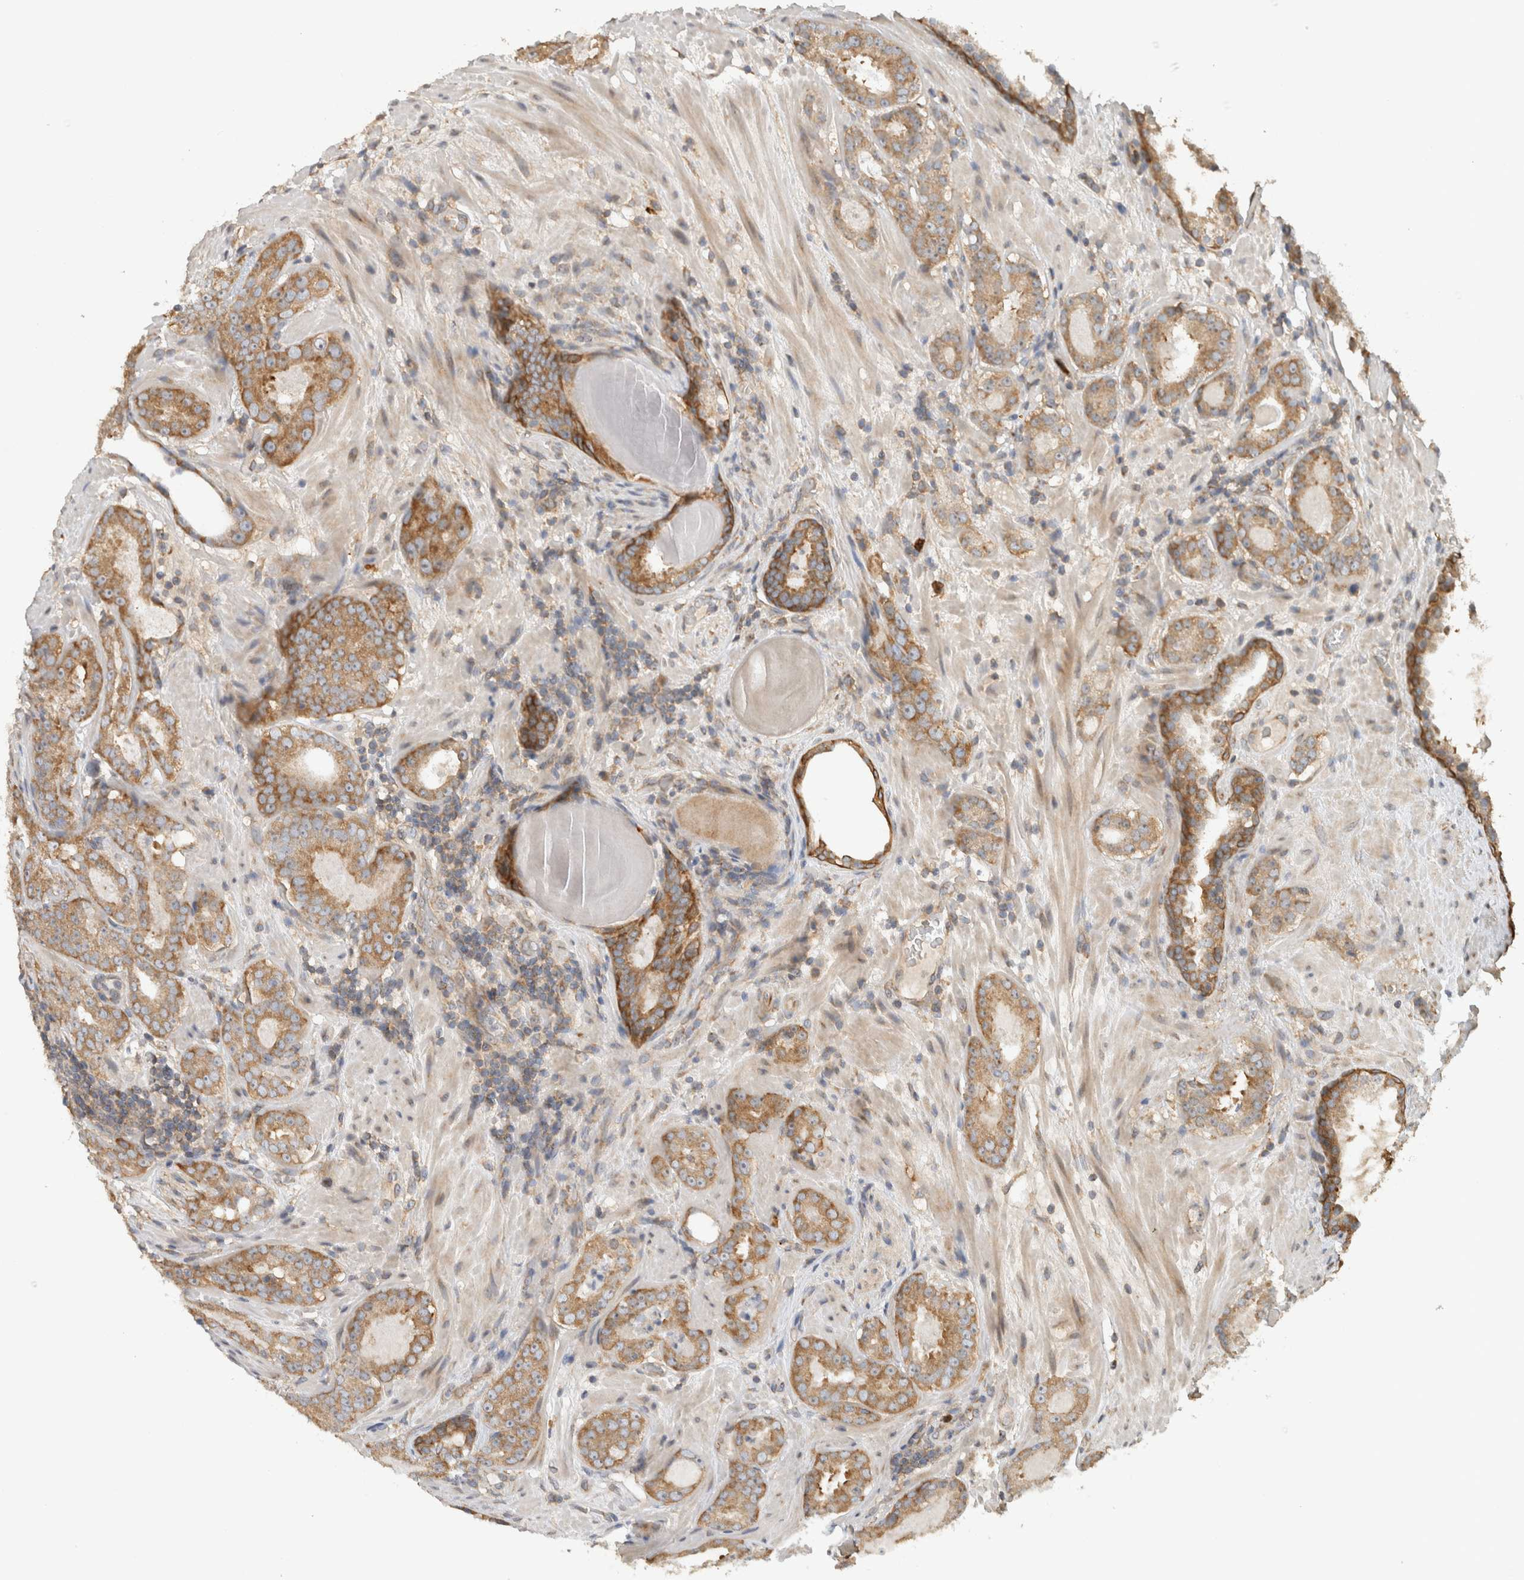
{"staining": {"intensity": "moderate", "quantity": ">75%", "location": "cytoplasmic/membranous"}, "tissue": "prostate cancer", "cell_type": "Tumor cells", "image_type": "cancer", "snomed": [{"axis": "morphology", "description": "Adenocarcinoma, Low grade"}, {"axis": "topography", "description": "Prostate"}], "caption": "Prostate cancer (adenocarcinoma (low-grade)) tissue demonstrates moderate cytoplasmic/membranous staining in about >75% of tumor cells", "gene": "PUM1", "patient": {"sex": "male", "age": 69}}